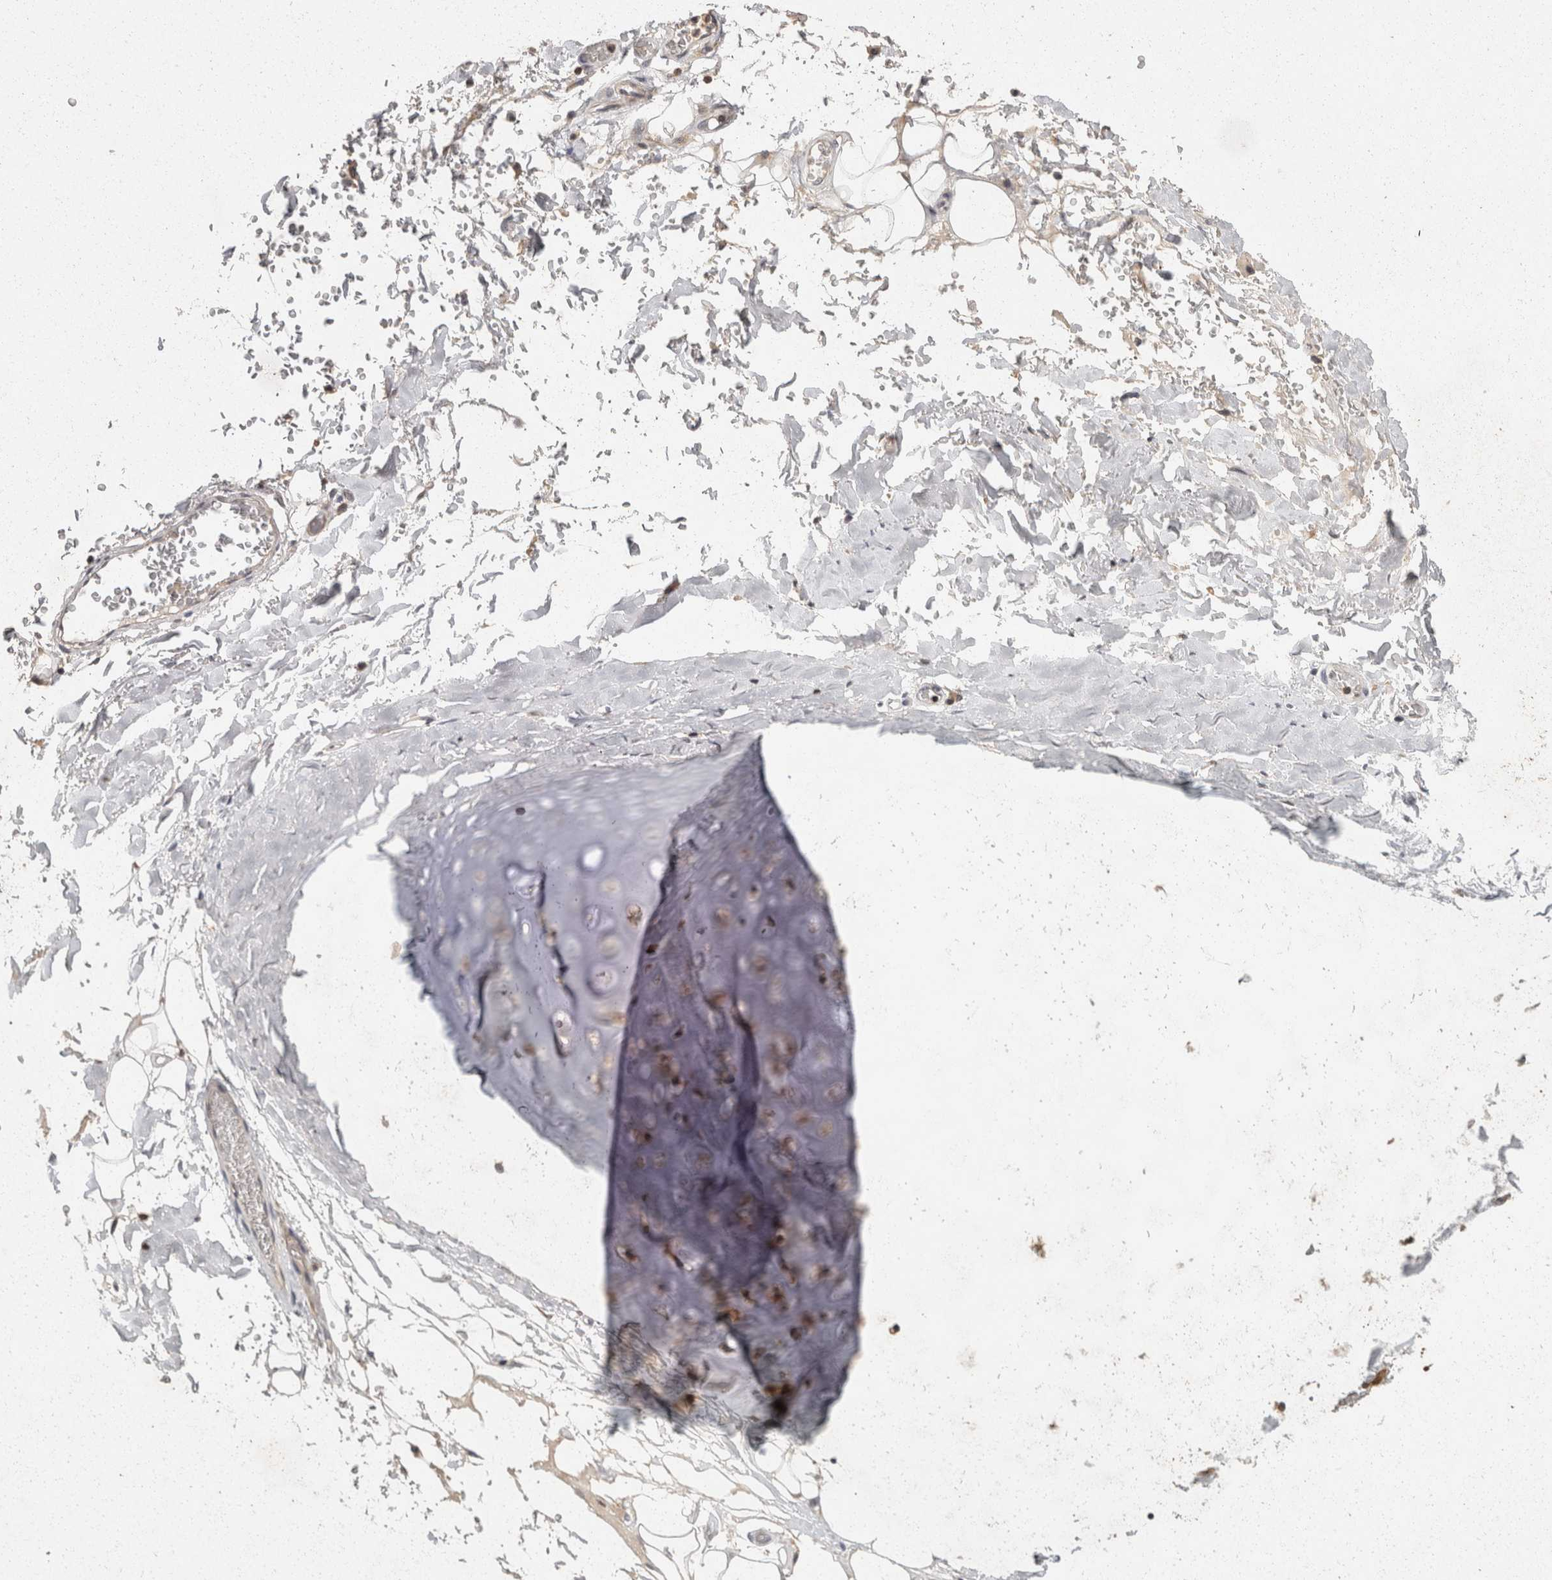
{"staining": {"intensity": "moderate", "quantity": "<25%", "location": "cytoplasmic/membranous,nuclear"}, "tissue": "adipose tissue", "cell_type": "Adipocytes", "image_type": "normal", "snomed": [{"axis": "morphology", "description": "Normal tissue, NOS"}, {"axis": "topography", "description": "Cartilage tissue"}], "caption": "Immunohistochemical staining of normal adipose tissue displays low levels of moderate cytoplasmic/membranous,nuclear staining in about <25% of adipocytes.", "gene": "ACAT2", "patient": {"sex": "female", "age": 63}}